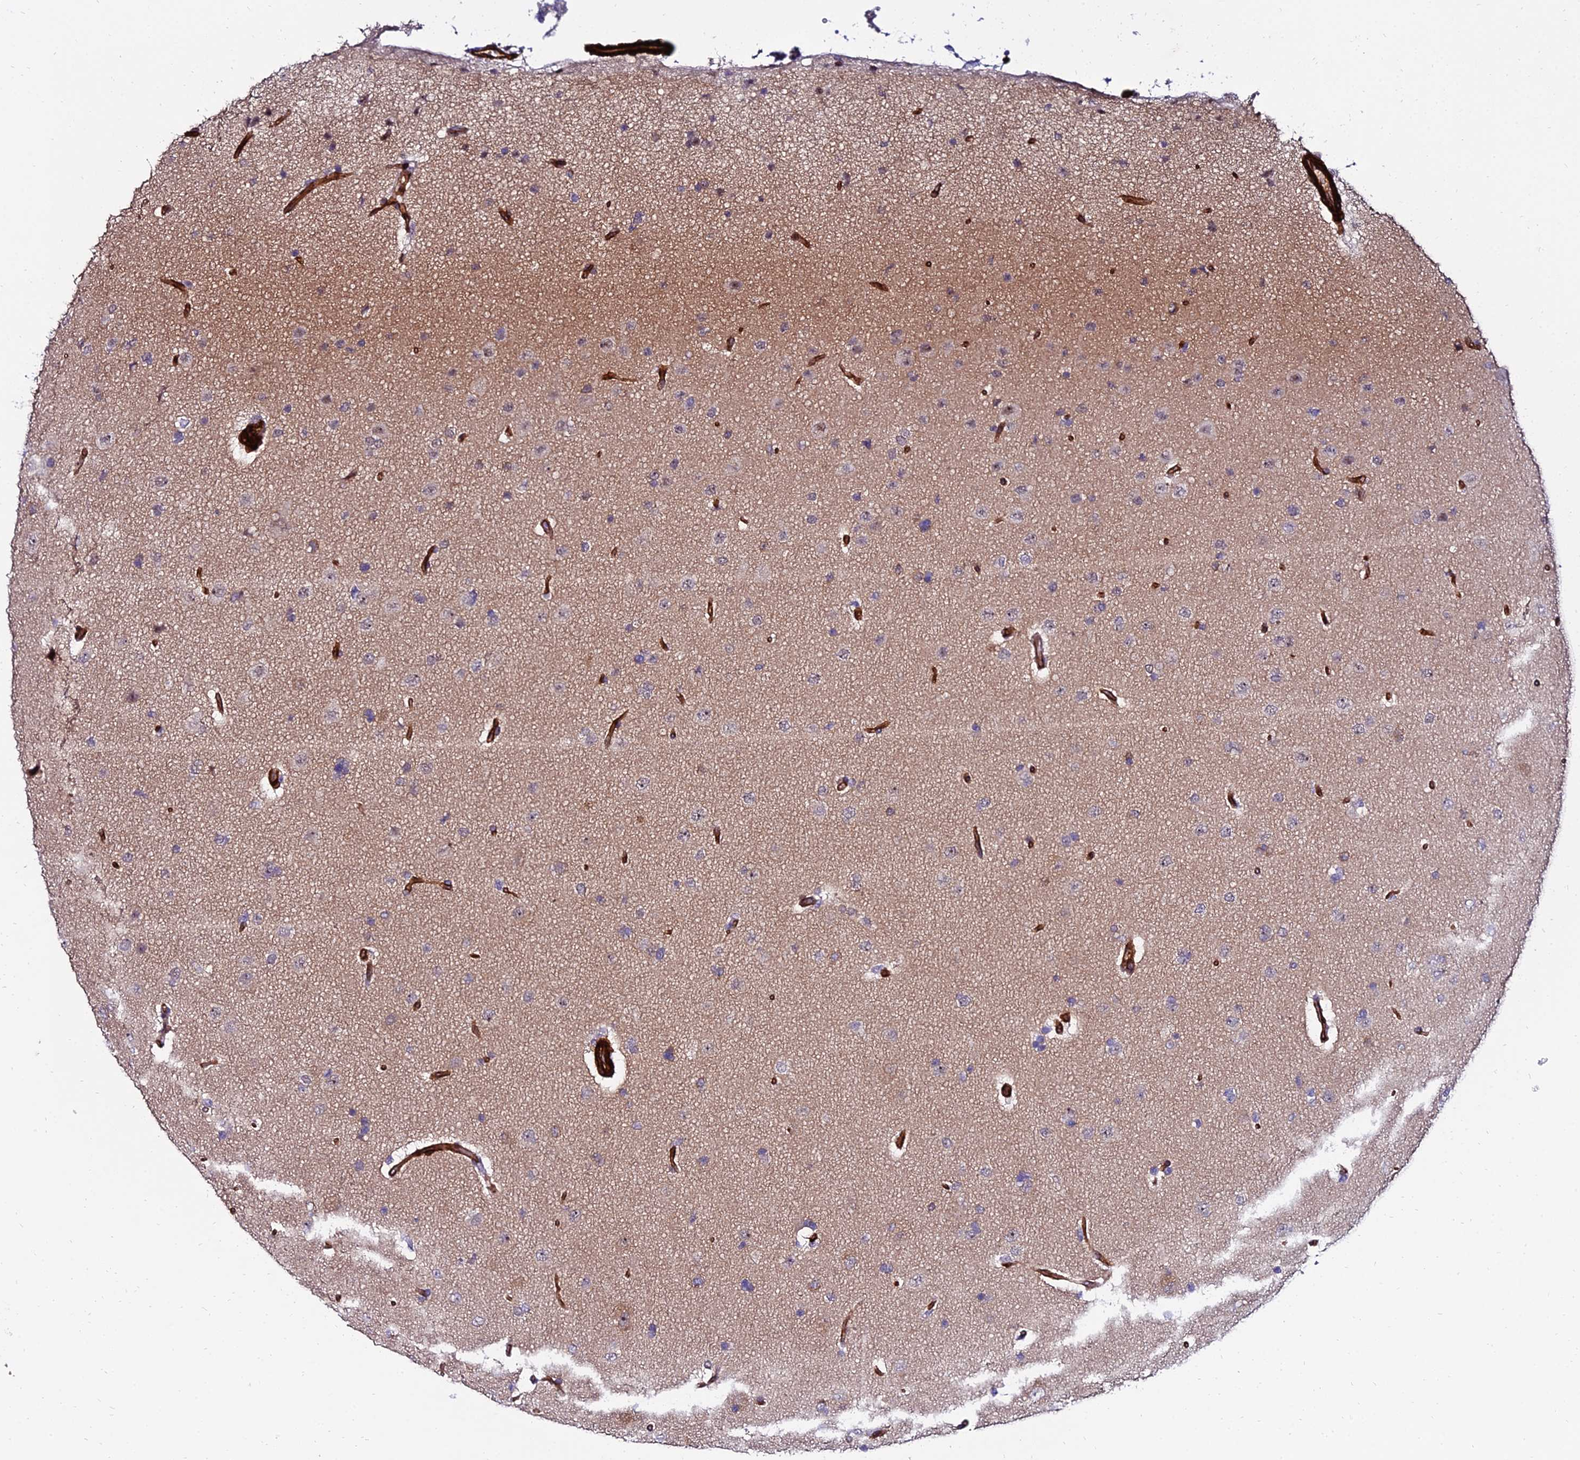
{"staining": {"intensity": "negative", "quantity": "none", "location": "none"}, "tissue": "glioma", "cell_type": "Tumor cells", "image_type": "cancer", "snomed": [{"axis": "morphology", "description": "Glioma, malignant, High grade"}, {"axis": "topography", "description": "Brain"}], "caption": "A high-resolution micrograph shows immunohistochemistry staining of glioma, which exhibits no significant positivity in tumor cells.", "gene": "ALDH3B2", "patient": {"sex": "male", "age": 72}}